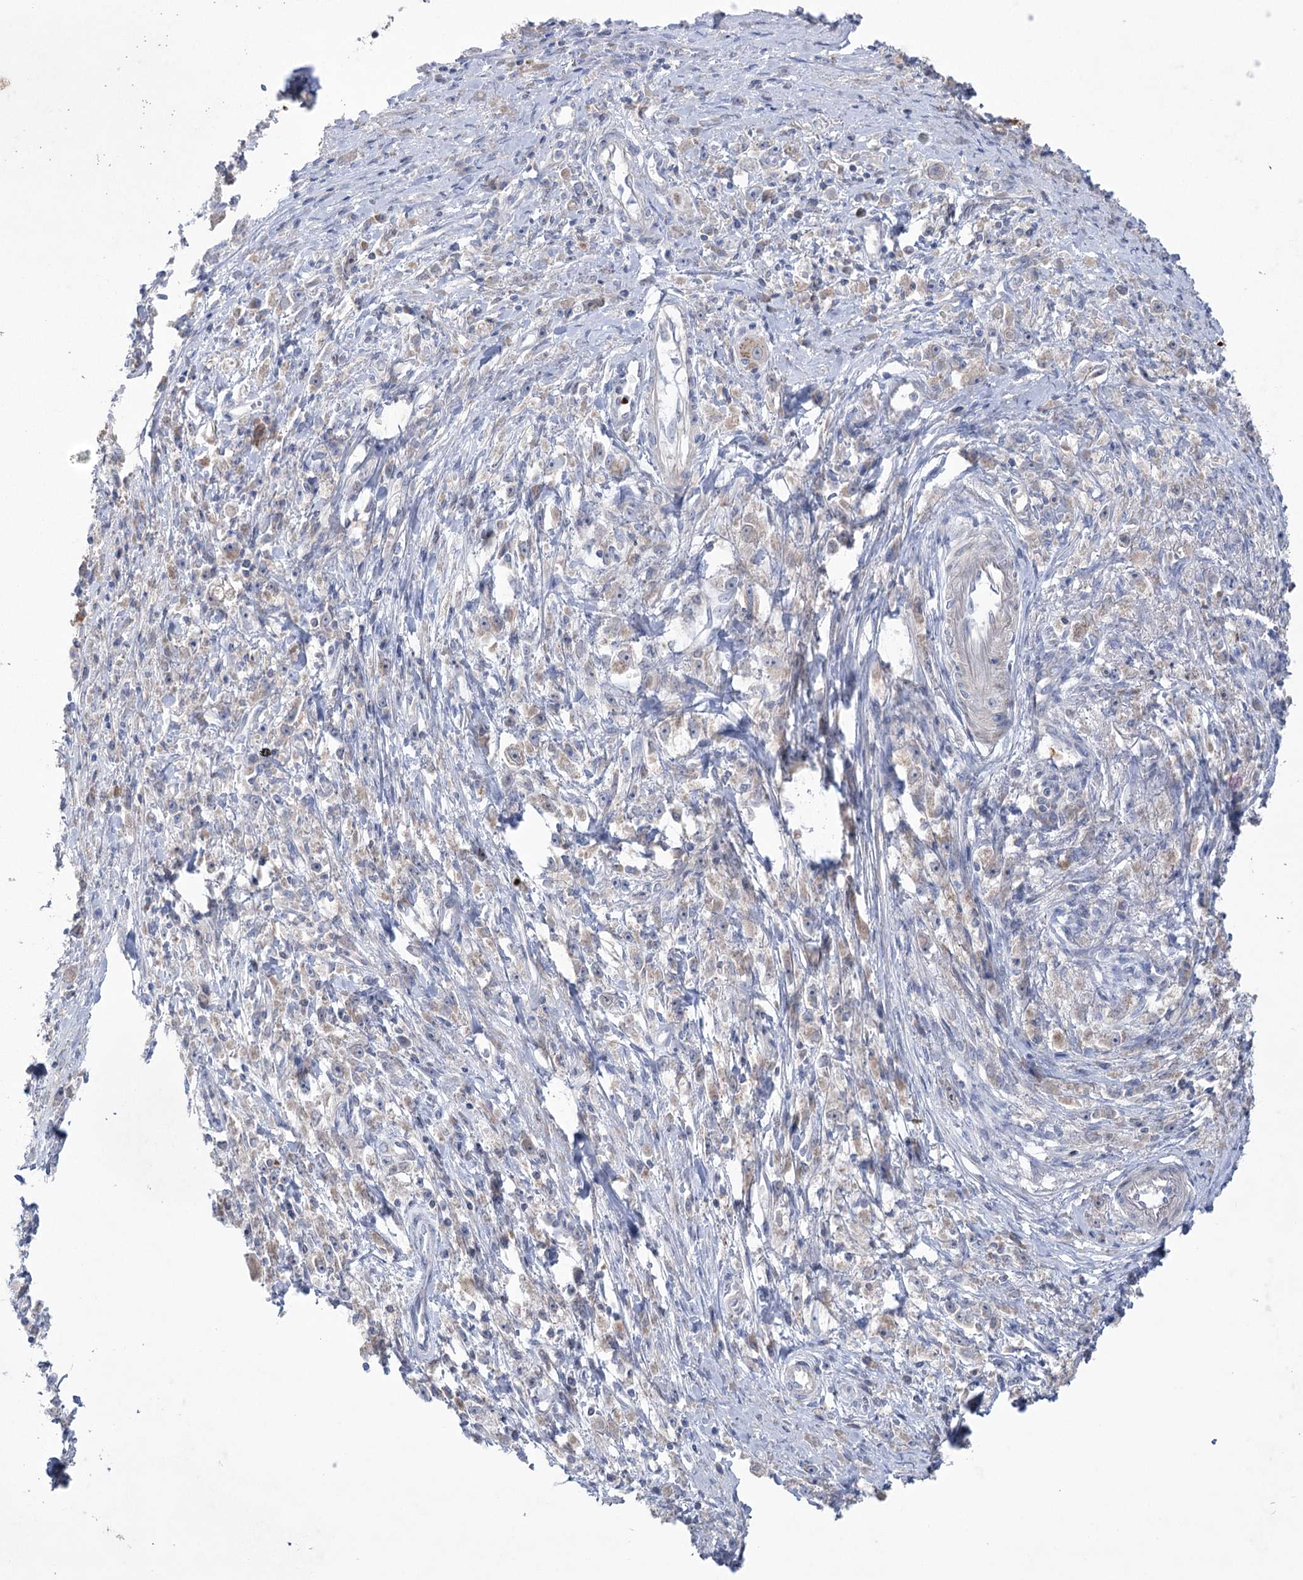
{"staining": {"intensity": "weak", "quantity": "25%-75%", "location": "cytoplasmic/membranous"}, "tissue": "stomach cancer", "cell_type": "Tumor cells", "image_type": "cancer", "snomed": [{"axis": "morphology", "description": "Adenocarcinoma, NOS"}, {"axis": "topography", "description": "Stomach"}], "caption": "Tumor cells display low levels of weak cytoplasmic/membranous staining in about 25%-75% of cells in stomach cancer (adenocarcinoma).", "gene": "MTCH2", "patient": {"sex": "female", "age": 59}}